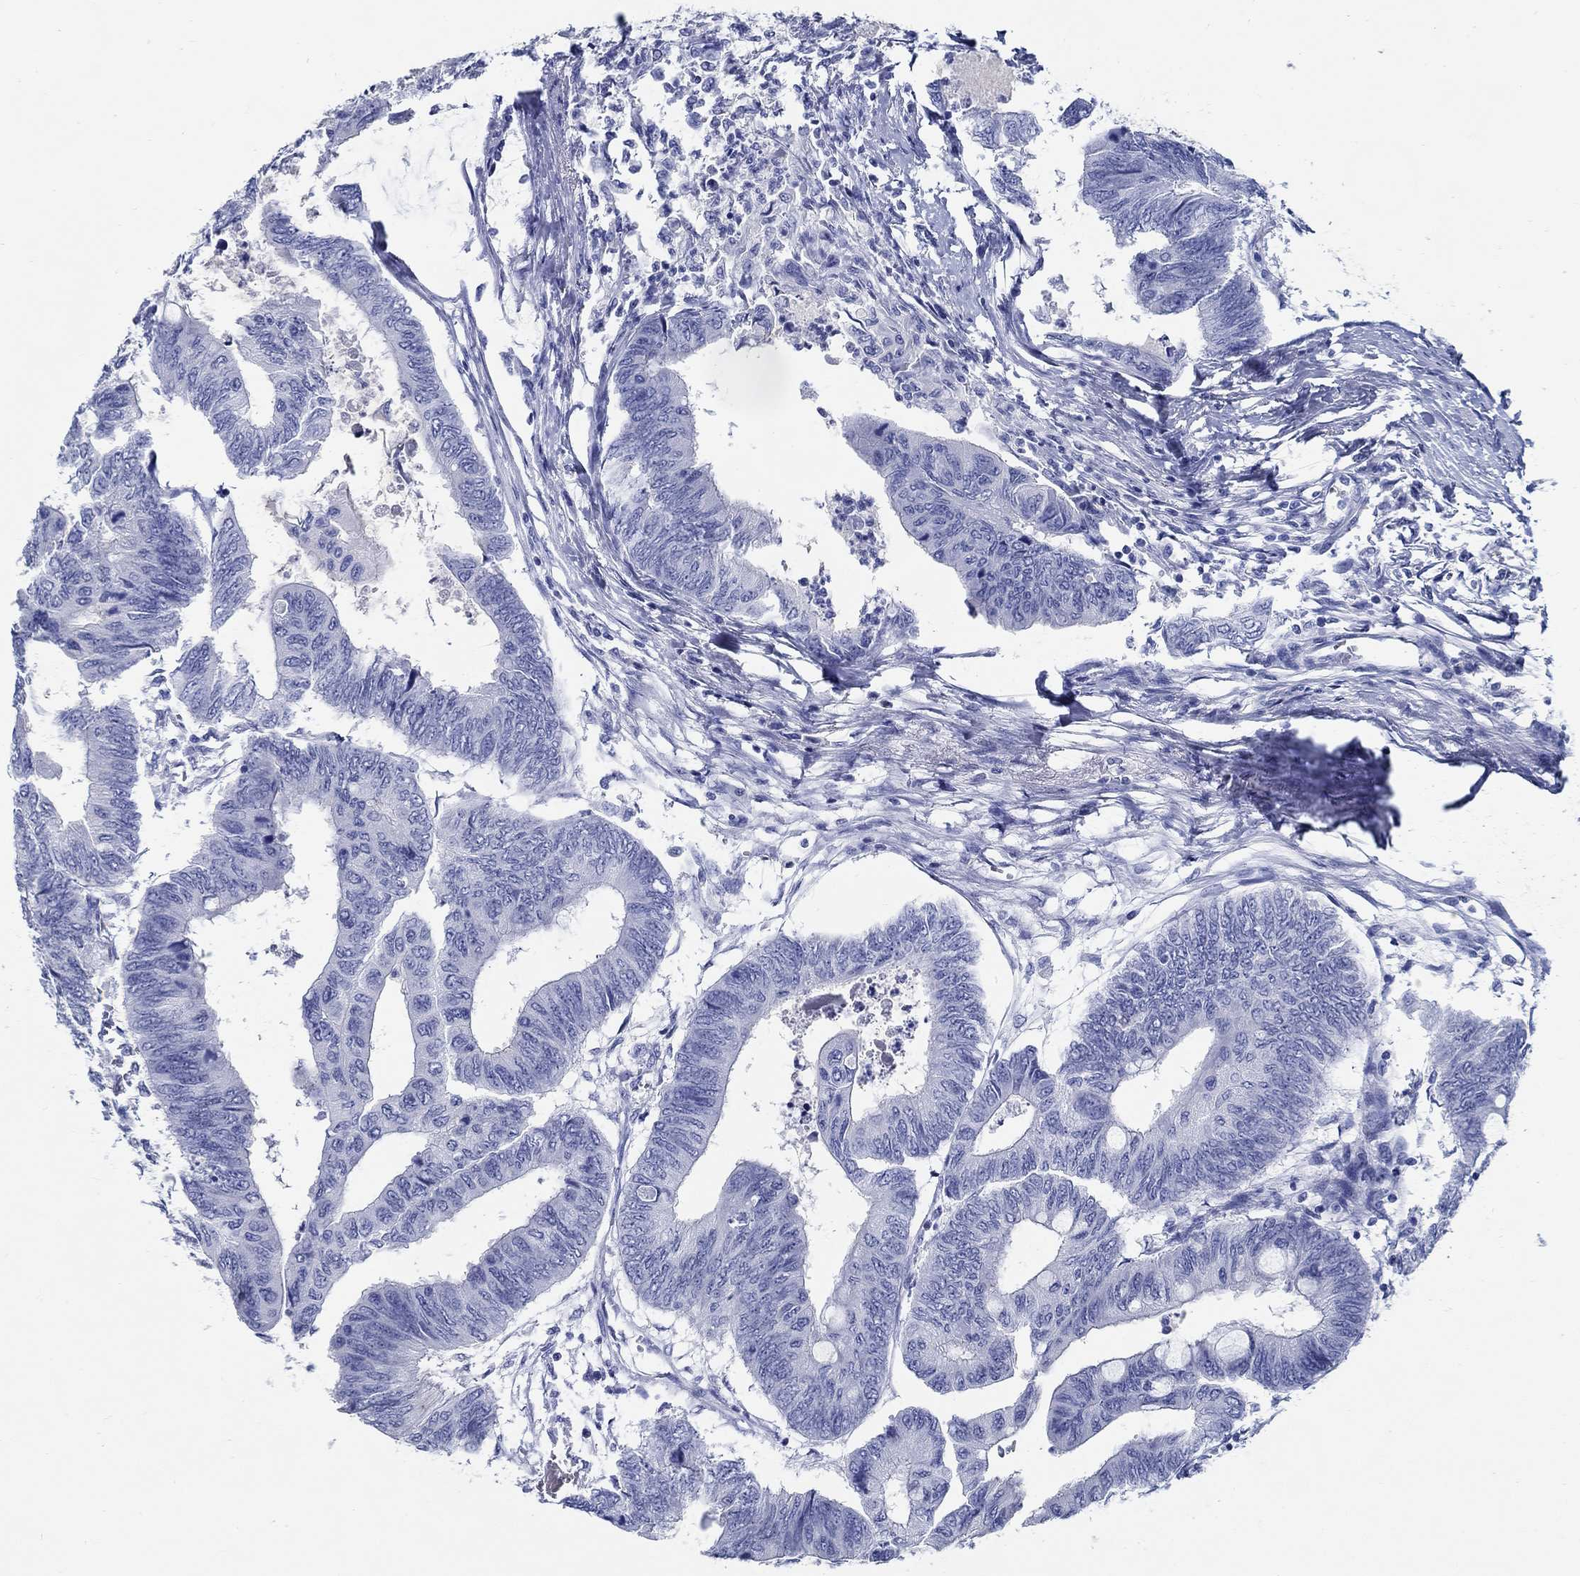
{"staining": {"intensity": "negative", "quantity": "none", "location": "none"}, "tissue": "colorectal cancer", "cell_type": "Tumor cells", "image_type": "cancer", "snomed": [{"axis": "morphology", "description": "Normal tissue, NOS"}, {"axis": "morphology", "description": "Adenocarcinoma, NOS"}, {"axis": "topography", "description": "Rectum"}, {"axis": "topography", "description": "Peripheral nerve tissue"}], "caption": "This is an immunohistochemistry photomicrograph of human colorectal cancer. There is no positivity in tumor cells.", "gene": "FBXO2", "patient": {"sex": "male", "age": 92}}